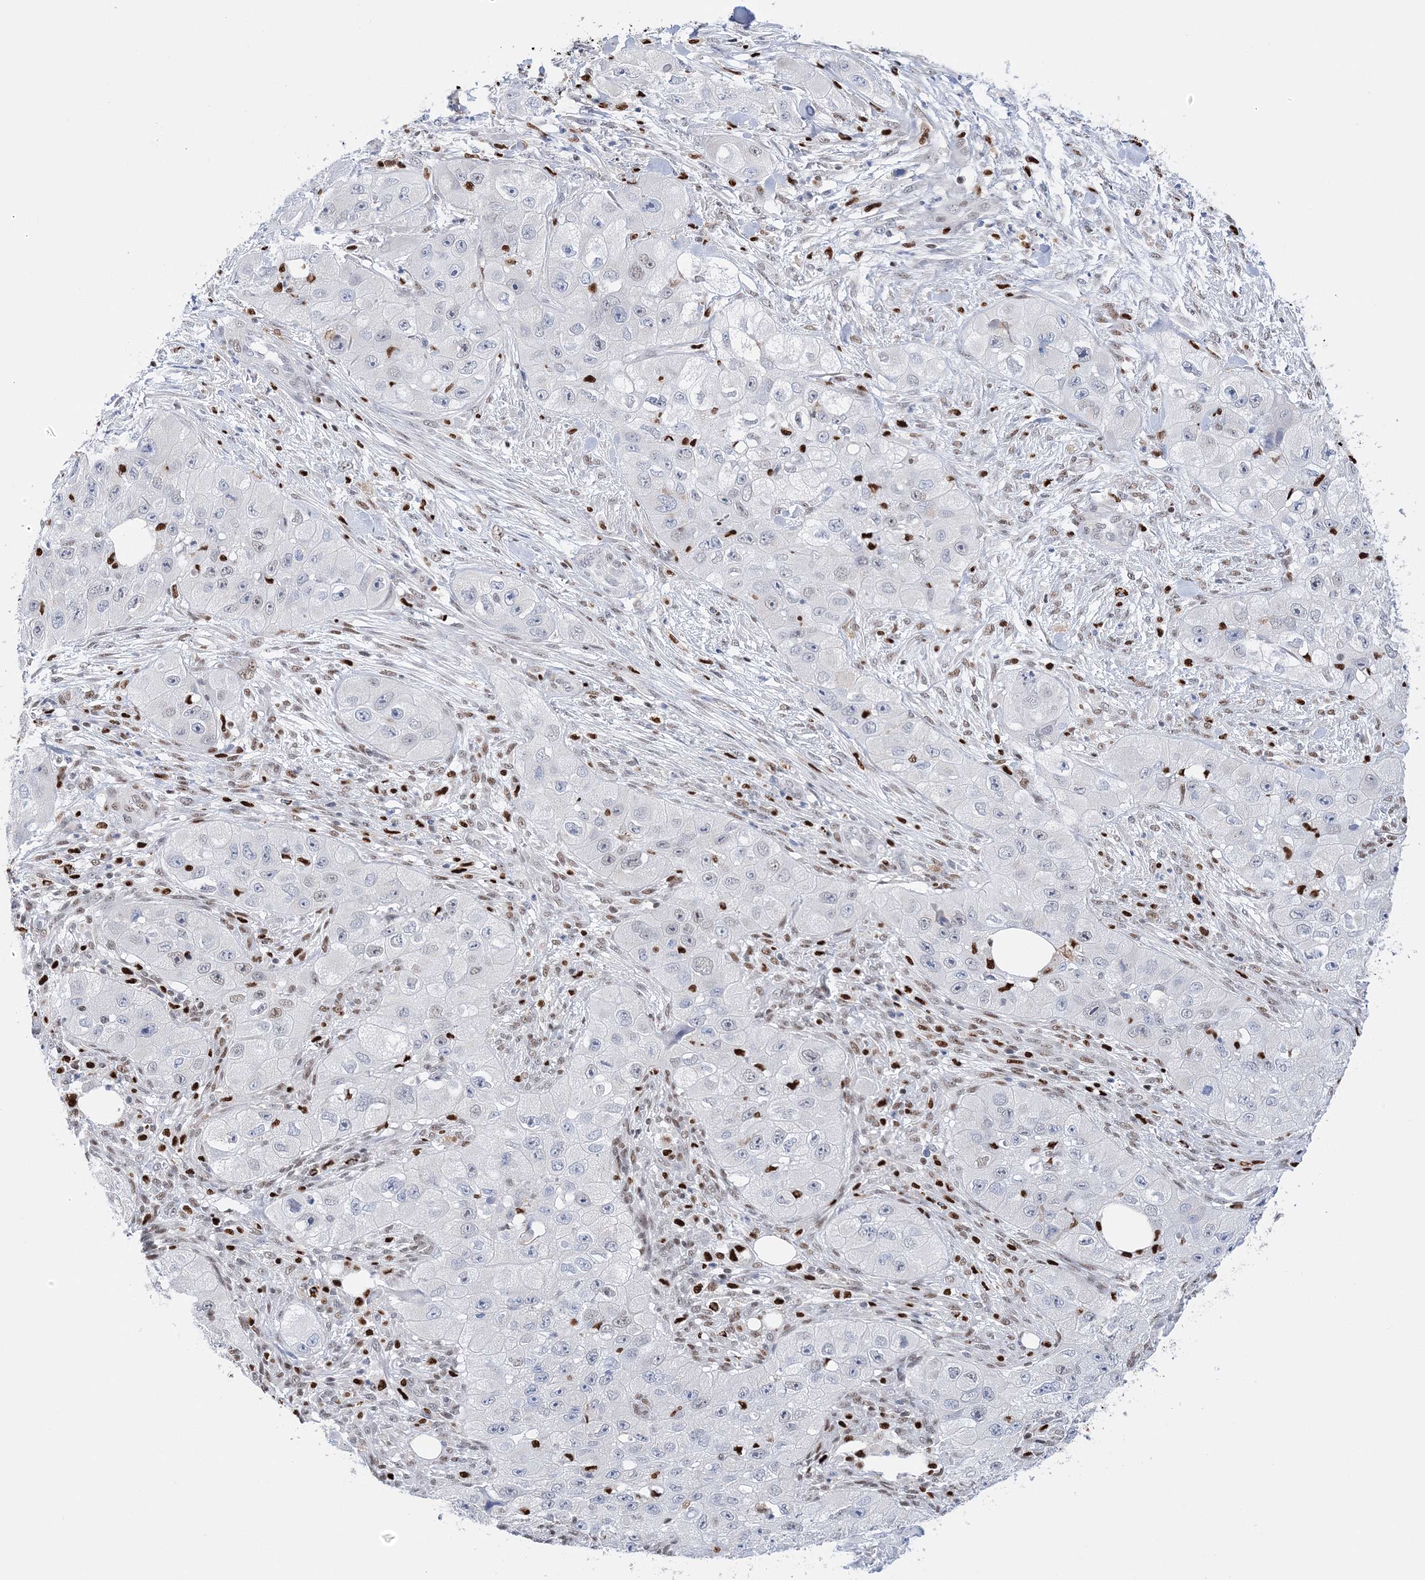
{"staining": {"intensity": "negative", "quantity": "none", "location": "none"}, "tissue": "skin cancer", "cell_type": "Tumor cells", "image_type": "cancer", "snomed": [{"axis": "morphology", "description": "Squamous cell carcinoma, NOS"}, {"axis": "topography", "description": "Skin"}, {"axis": "topography", "description": "Subcutis"}], "caption": "Immunohistochemical staining of human squamous cell carcinoma (skin) exhibits no significant staining in tumor cells.", "gene": "NIT2", "patient": {"sex": "male", "age": 73}}